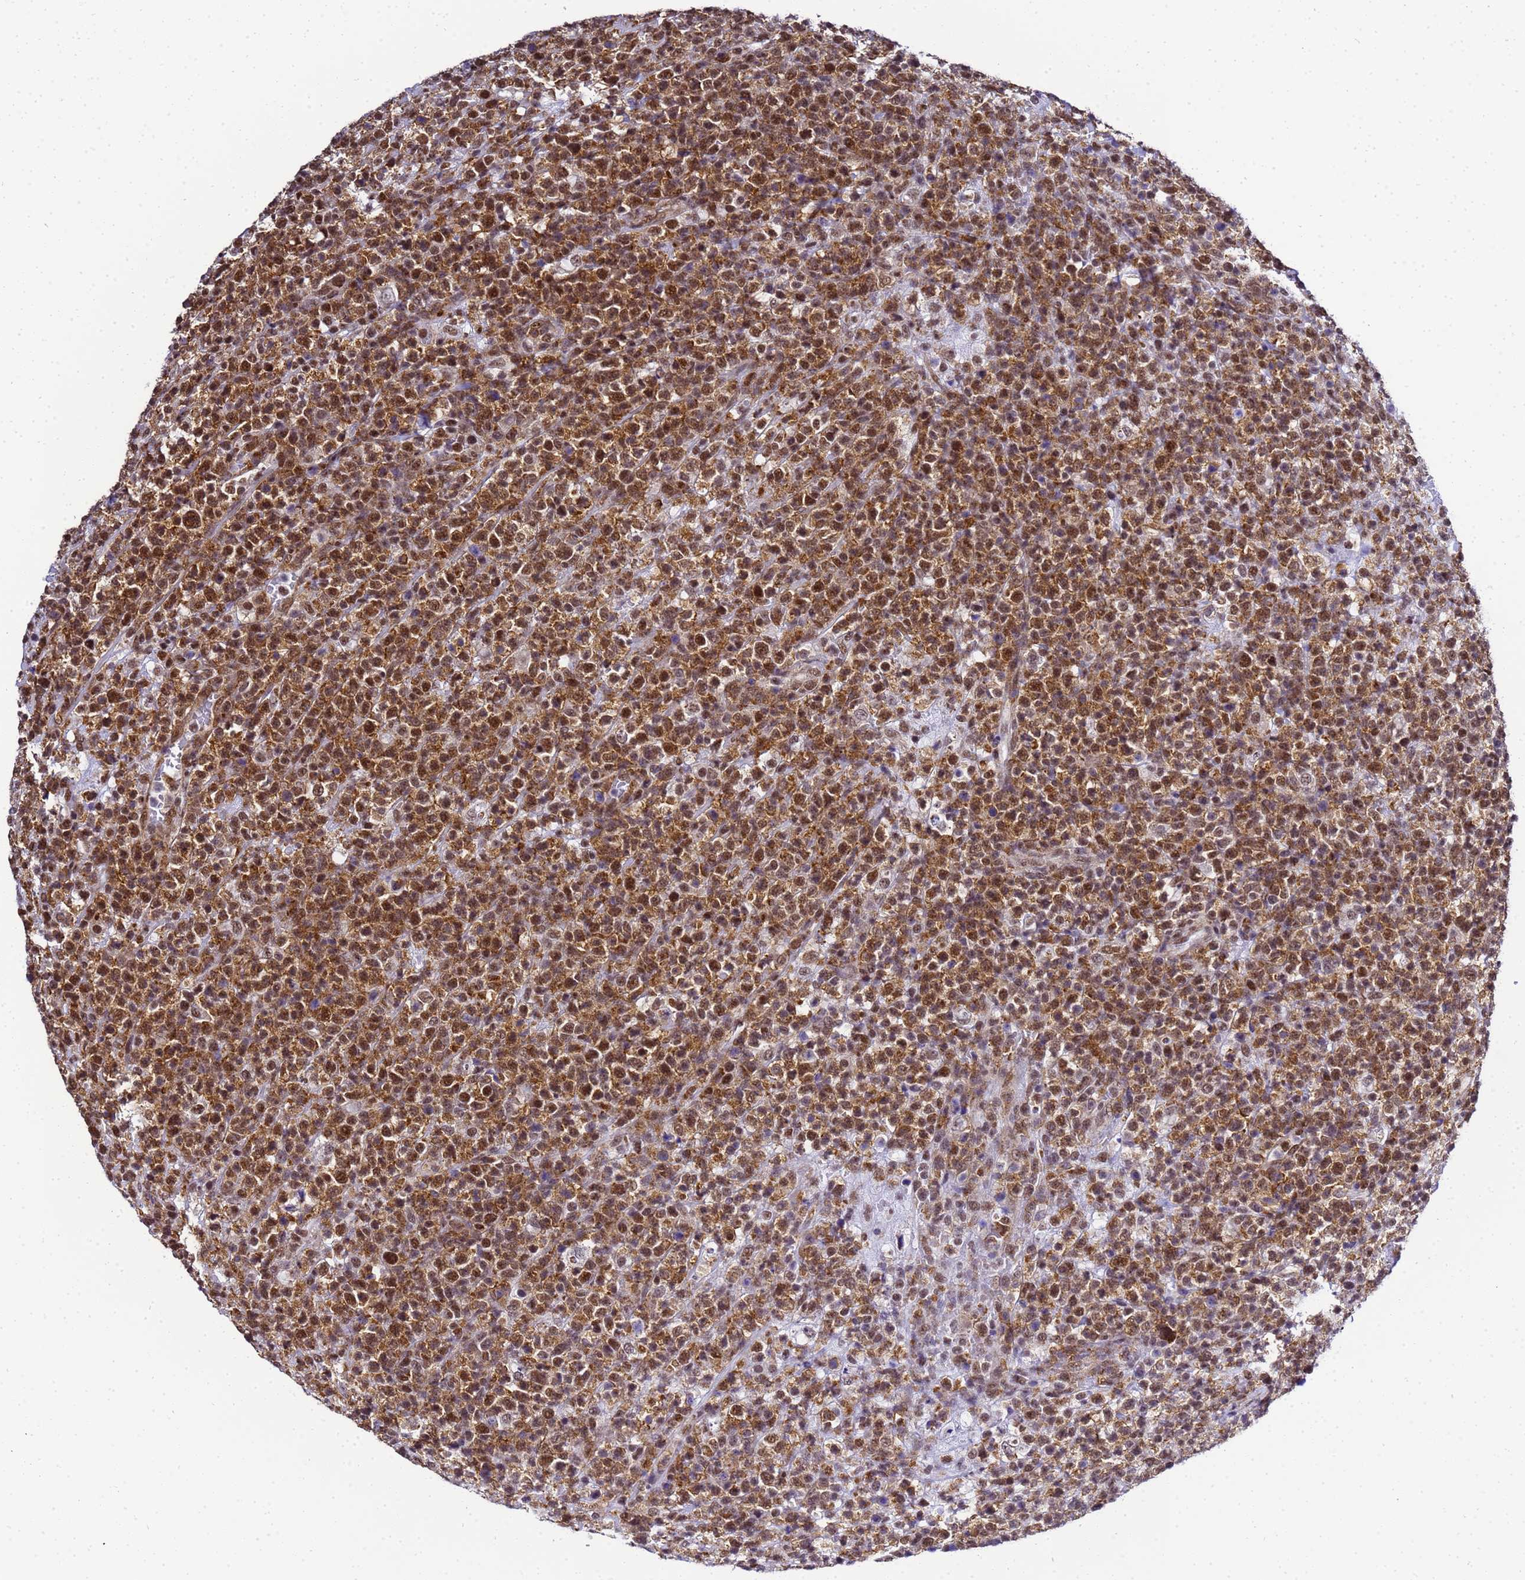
{"staining": {"intensity": "moderate", "quantity": ">75%", "location": "cytoplasmic/membranous,nuclear"}, "tissue": "lymphoma", "cell_type": "Tumor cells", "image_type": "cancer", "snomed": [{"axis": "morphology", "description": "Malignant lymphoma, non-Hodgkin's type, High grade"}, {"axis": "topography", "description": "Colon"}], "caption": "Immunohistochemical staining of human lymphoma demonstrates moderate cytoplasmic/membranous and nuclear protein expression in approximately >75% of tumor cells.", "gene": "SMN1", "patient": {"sex": "female", "age": 53}}